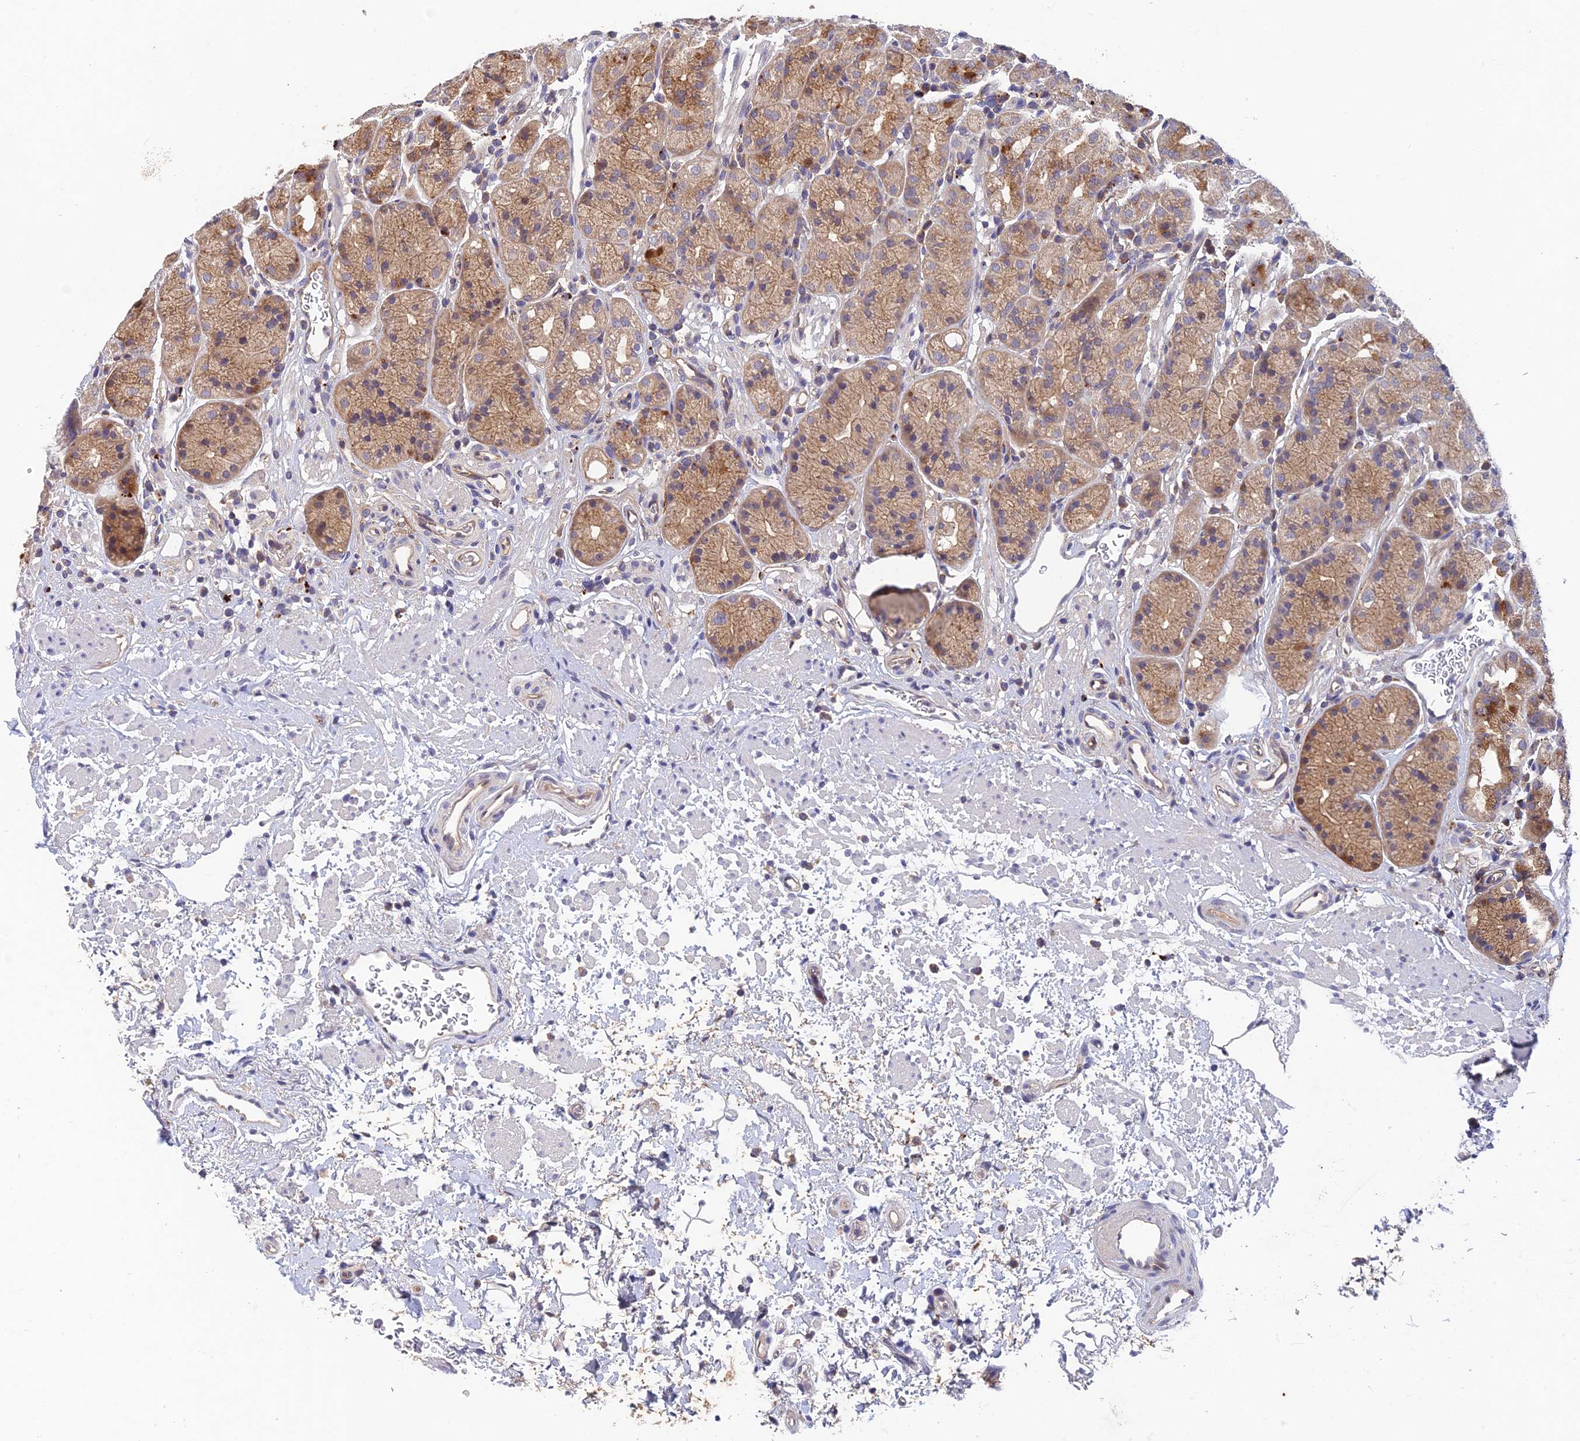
{"staining": {"intensity": "moderate", "quantity": "25%-75%", "location": "cytoplasmic/membranous"}, "tissue": "stomach", "cell_type": "Glandular cells", "image_type": "normal", "snomed": [{"axis": "morphology", "description": "Normal tissue, NOS"}, {"axis": "topography", "description": "Stomach"}], "caption": "Brown immunohistochemical staining in benign human stomach shows moderate cytoplasmic/membranous expression in approximately 25%-75% of glandular cells. Using DAB (3,3'-diaminobenzidine) (brown) and hematoxylin (blue) stains, captured at high magnification using brightfield microscopy.", "gene": "ADAMTS13", "patient": {"sex": "male", "age": 63}}